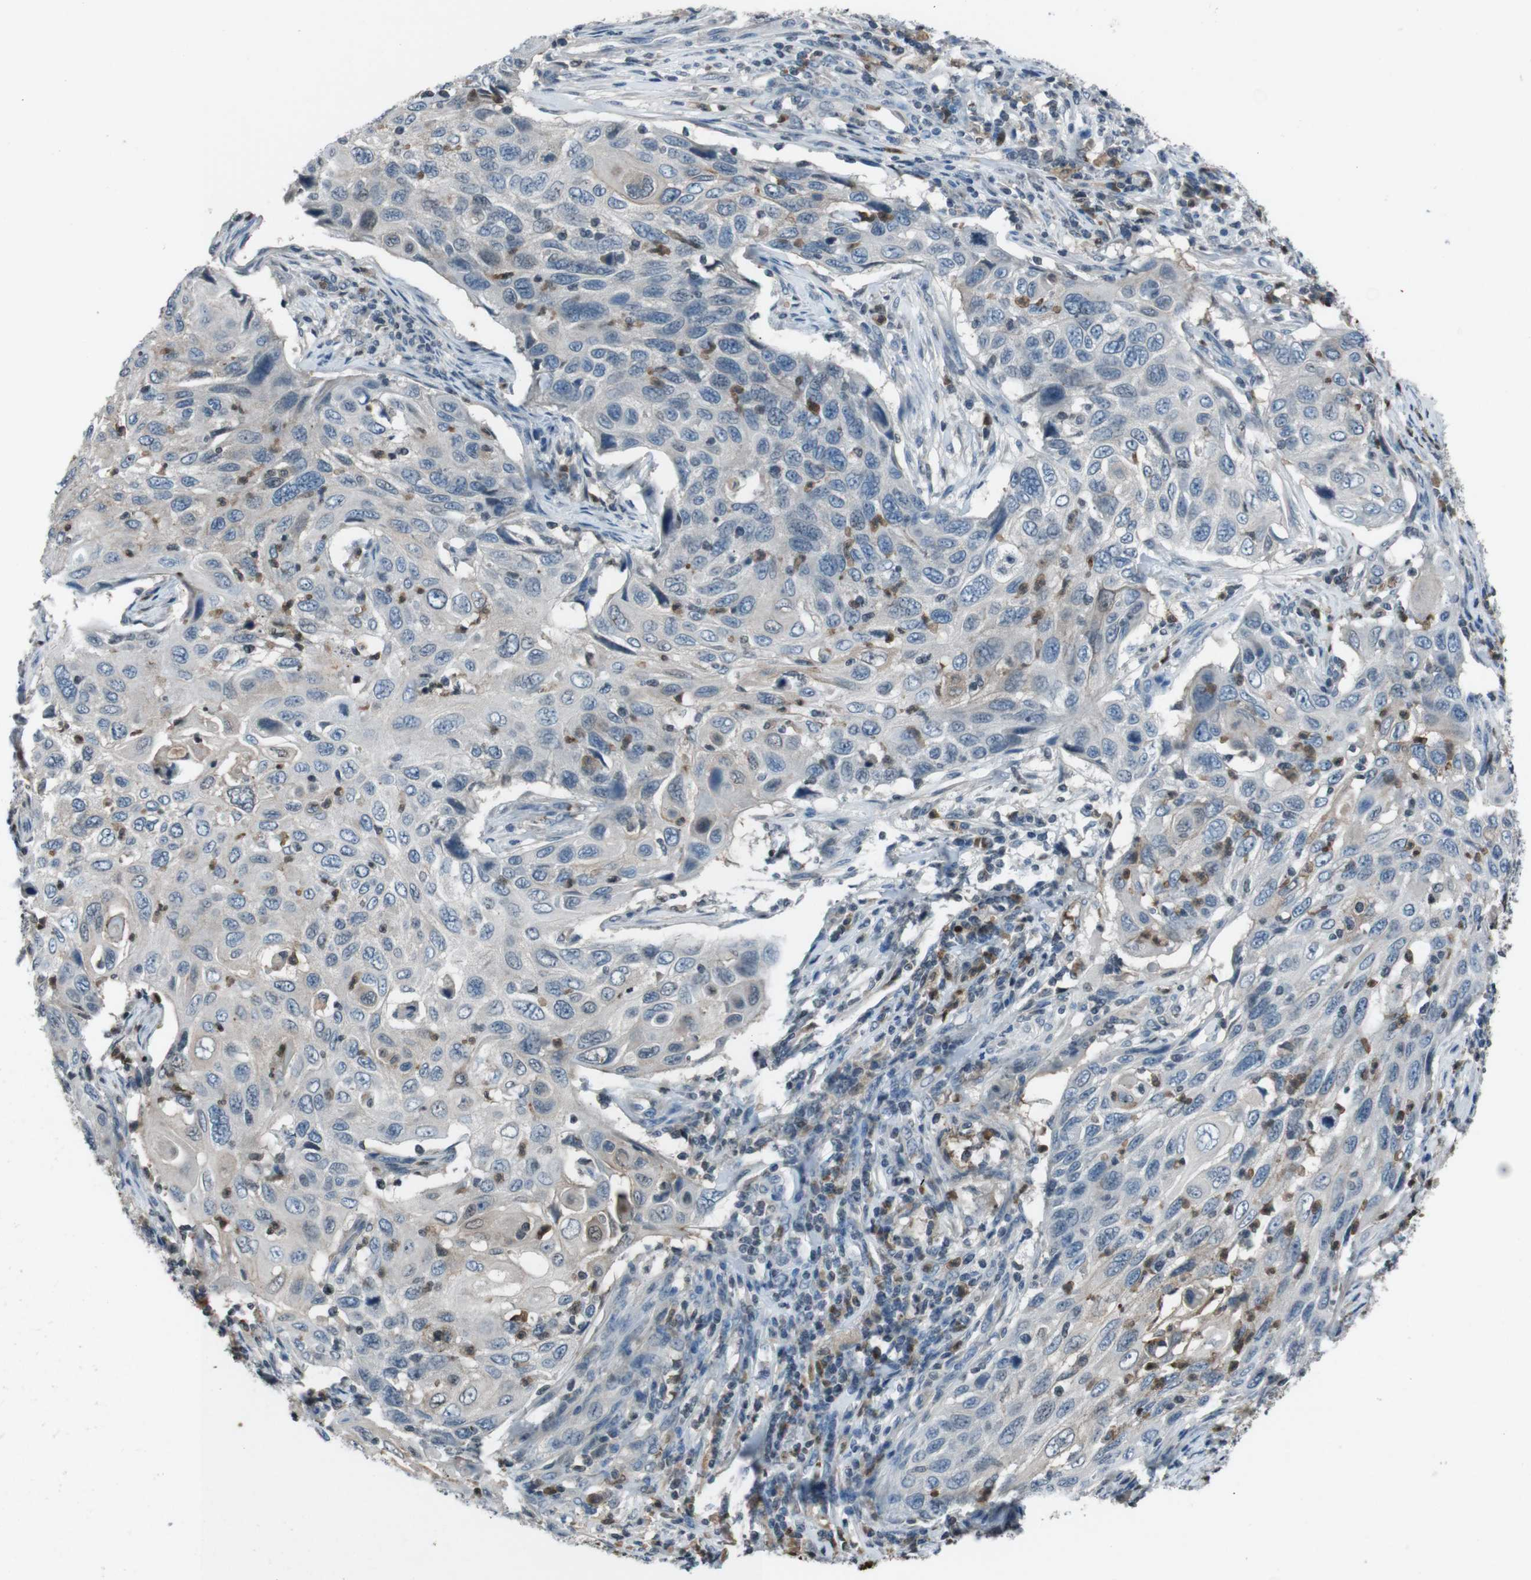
{"staining": {"intensity": "weak", "quantity": "<25%", "location": "cytoplasmic/membranous,nuclear"}, "tissue": "cervical cancer", "cell_type": "Tumor cells", "image_type": "cancer", "snomed": [{"axis": "morphology", "description": "Squamous cell carcinoma, NOS"}, {"axis": "topography", "description": "Cervix"}], "caption": "Immunohistochemistry of cervical cancer (squamous cell carcinoma) shows no expression in tumor cells. The staining is performed using DAB (3,3'-diaminobenzidine) brown chromogen with nuclei counter-stained in using hematoxylin.", "gene": "UGT1A6", "patient": {"sex": "female", "age": 70}}